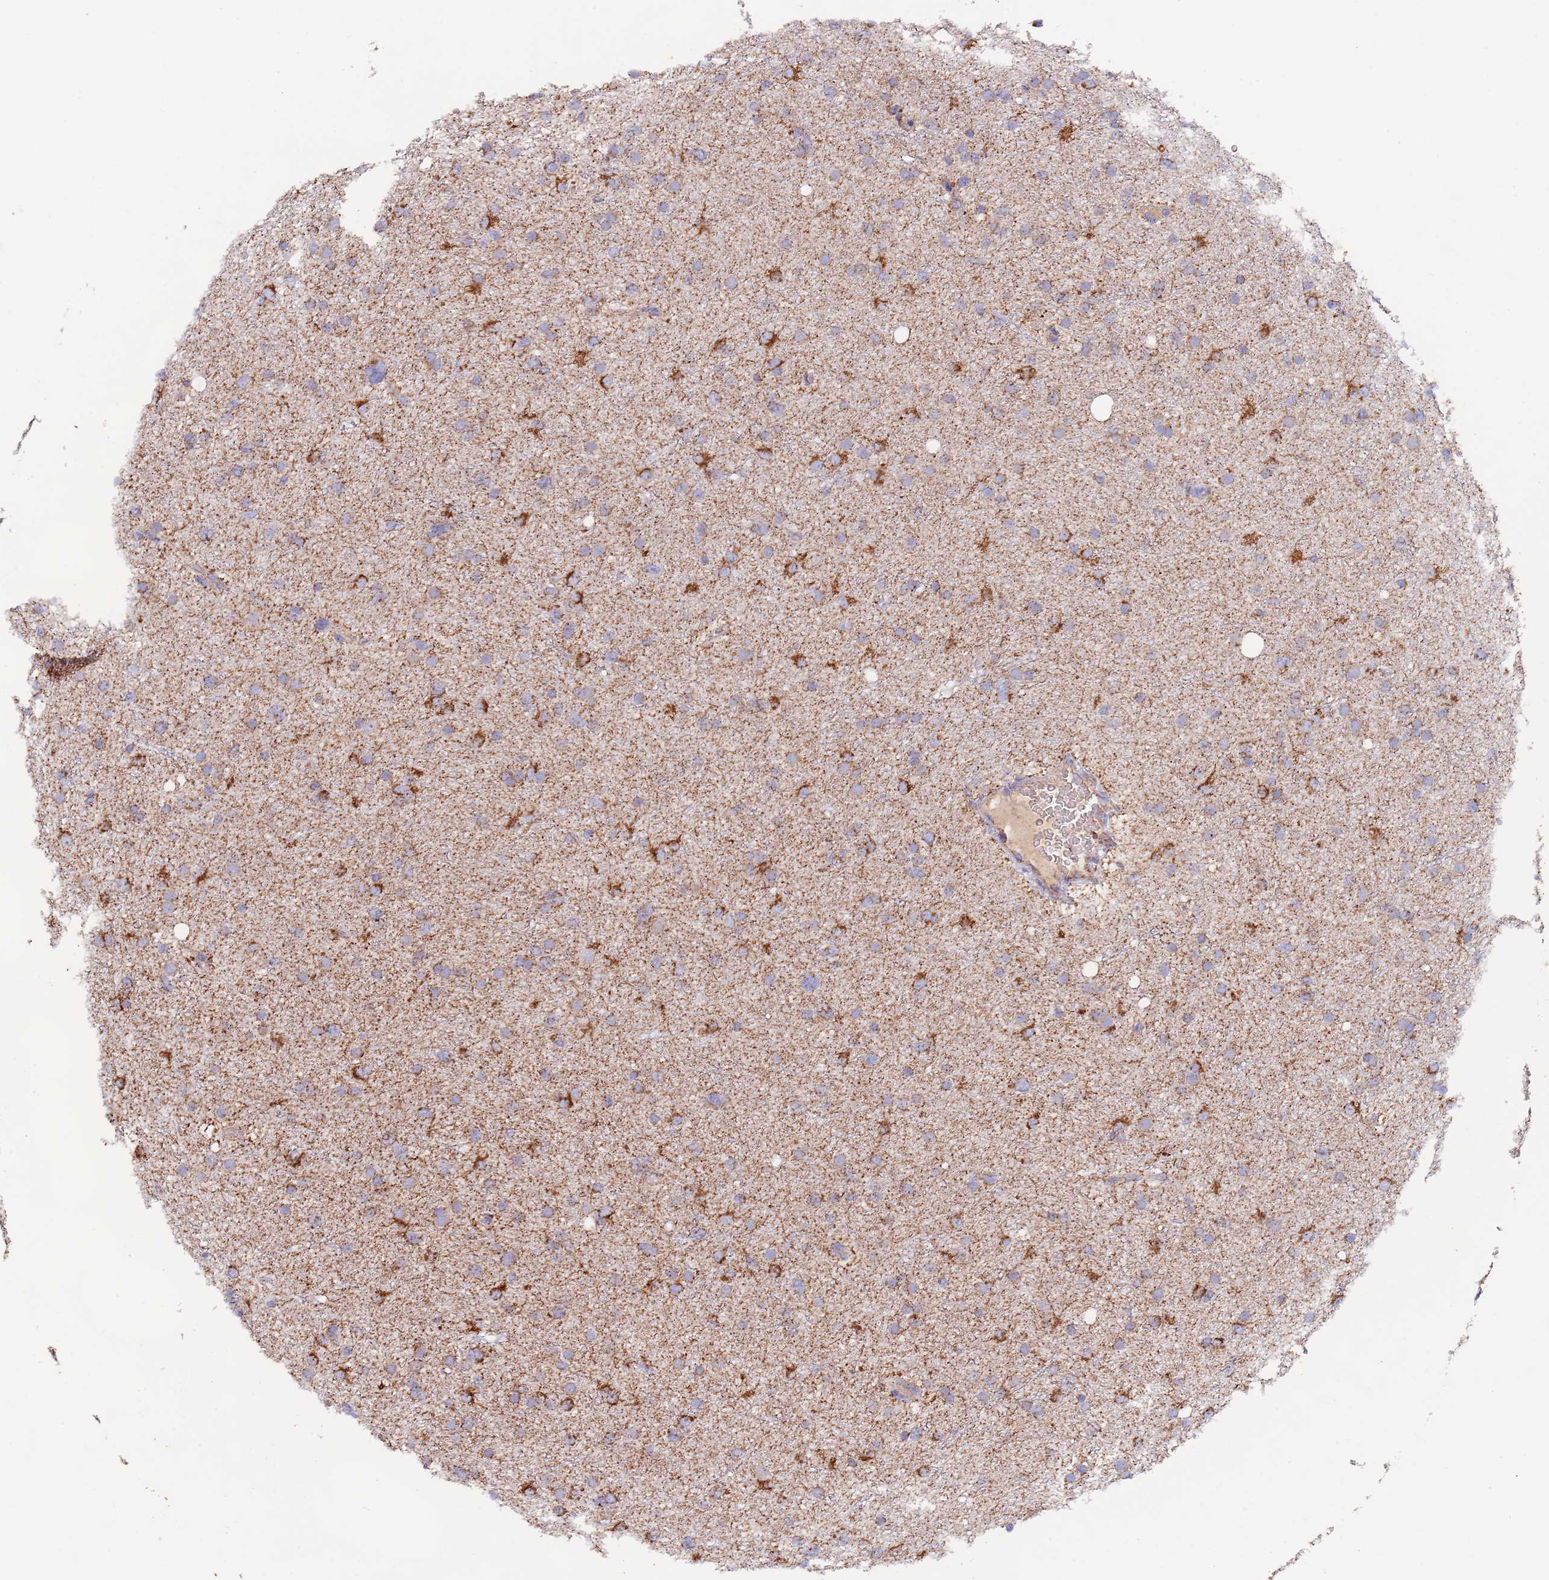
{"staining": {"intensity": "strong", "quantity": "<25%", "location": "cytoplasmic/membranous"}, "tissue": "glioma", "cell_type": "Tumor cells", "image_type": "cancer", "snomed": [{"axis": "morphology", "description": "Glioma, malignant, Low grade"}, {"axis": "topography", "description": "Cerebral cortex"}], "caption": "Human glioma stained with a protein marker demonstrates strong staining in tumor cells.", "gene": "PGP", "patient": {"sex": "female", "age": 39}}